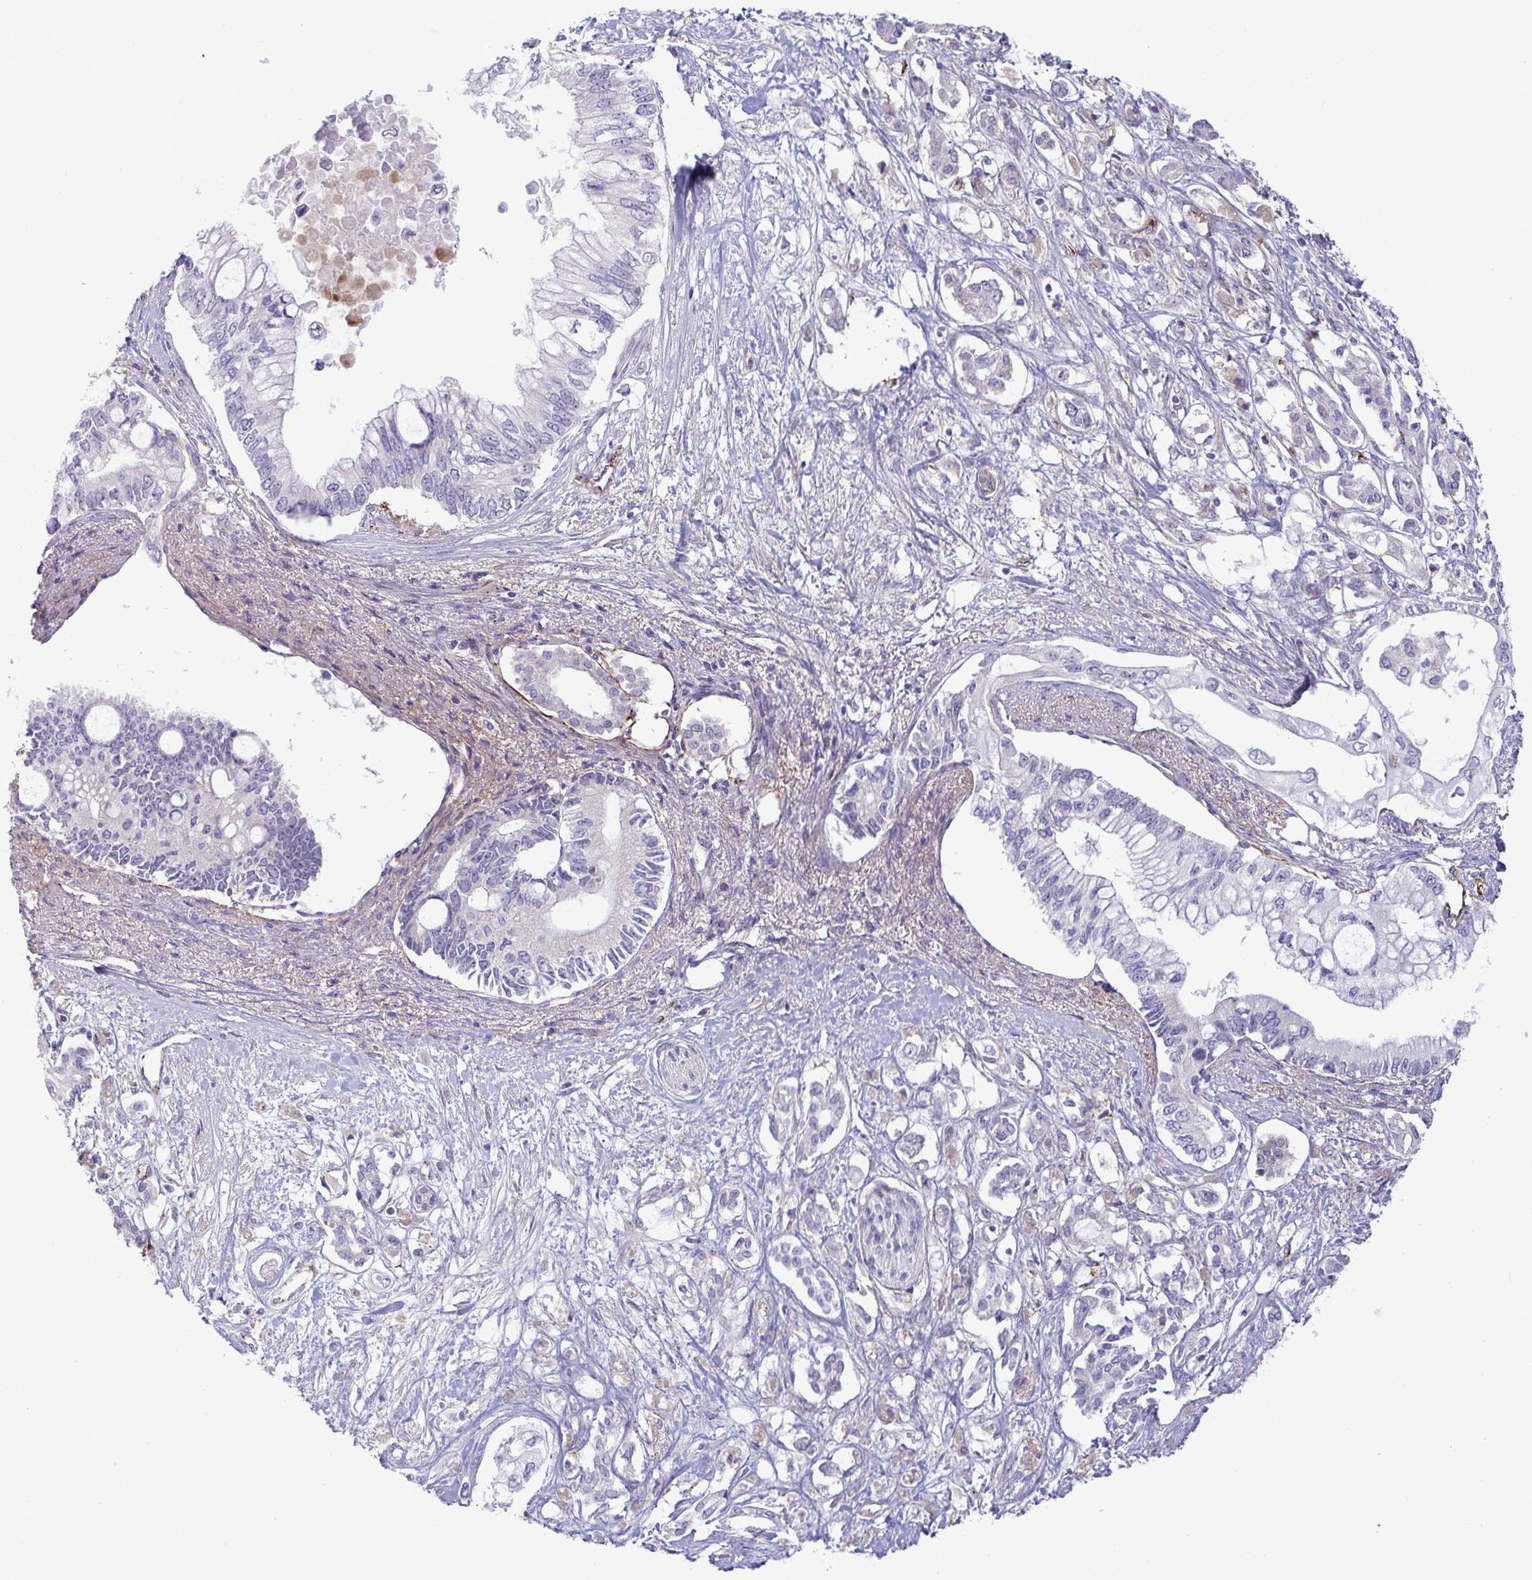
{"staining": {"intensity": "negative", "quantity": "none", "location": "none"}, "tissue": "pancreatic cancer", "cell_type": "Tumor cells", "image_type": "cancer", "snomed": [{"axis": "morphology", "description": "Adenocarcinoma, NOS"}, {"axis": "topography", "description": "Pancreas"}], "caption": "A high-resolution photomicrograph shows IHC staining of pancreatic cancer, which displays no significant staining in tumor cells.", "gene": "IL37", "patient": {"sex": "female", "age": 63}}